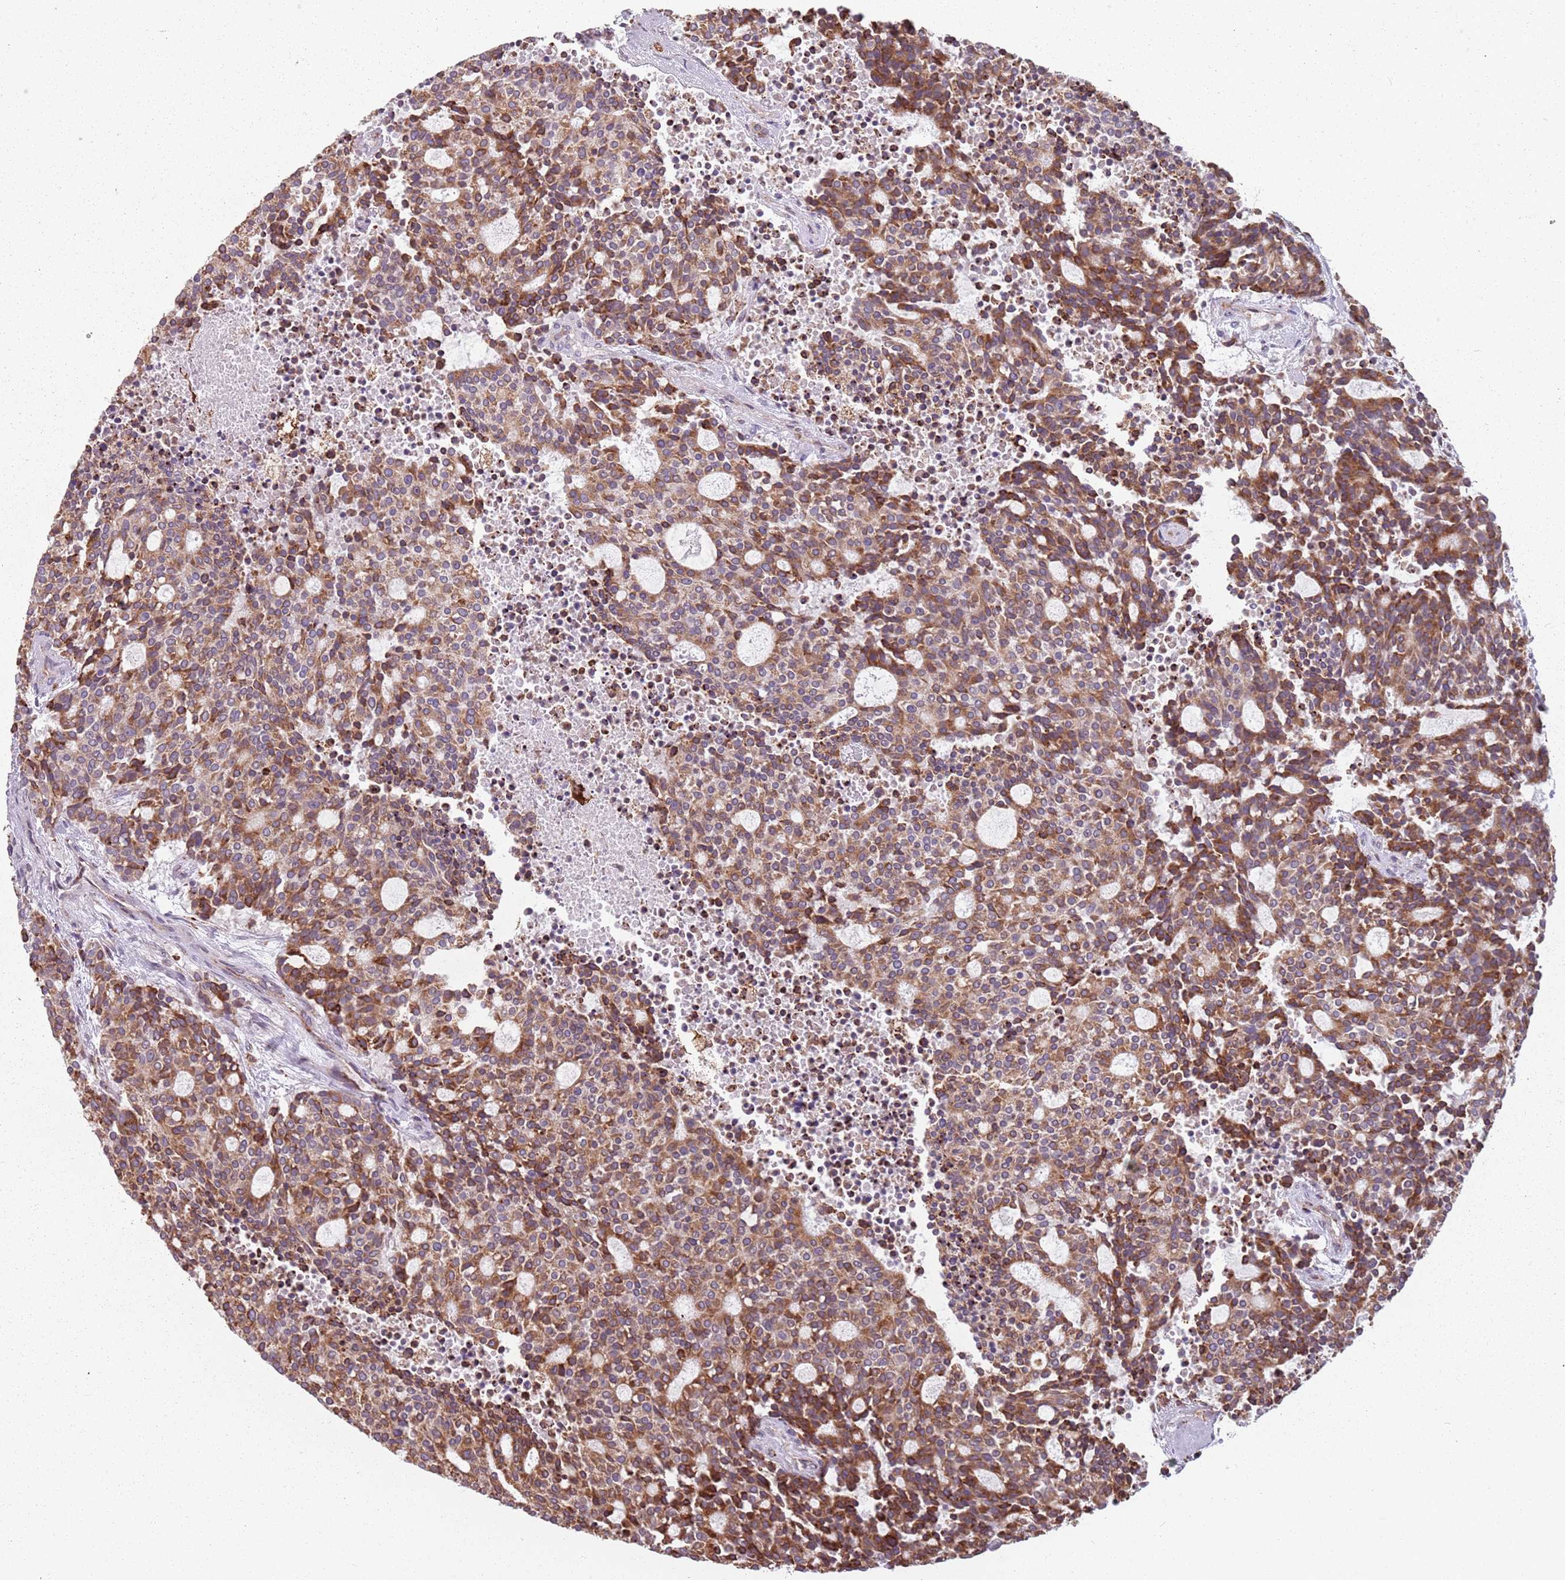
{"staining": {"intensity": "moderate", "quantity": ">75%", "location": "cytoplasmic/membranous"}, "tissue": "carcinoid", "cell_type": "Tumor cells", "image_type": "cancer", "snomed": [{"axis": "morphology", "description": "Carcinoid, malignant, NOS"}, {"axis": "topography", "description": "Pancreas"}], "caption": "Carcinoid (malignant) stained with immunohistochemistry (IHC) demonstrates moderate cytoplasmic/membranous expression in about >75% of tumor cells.", "gene": "RPS9", "patient": {"sex": "female", "age": 54}}